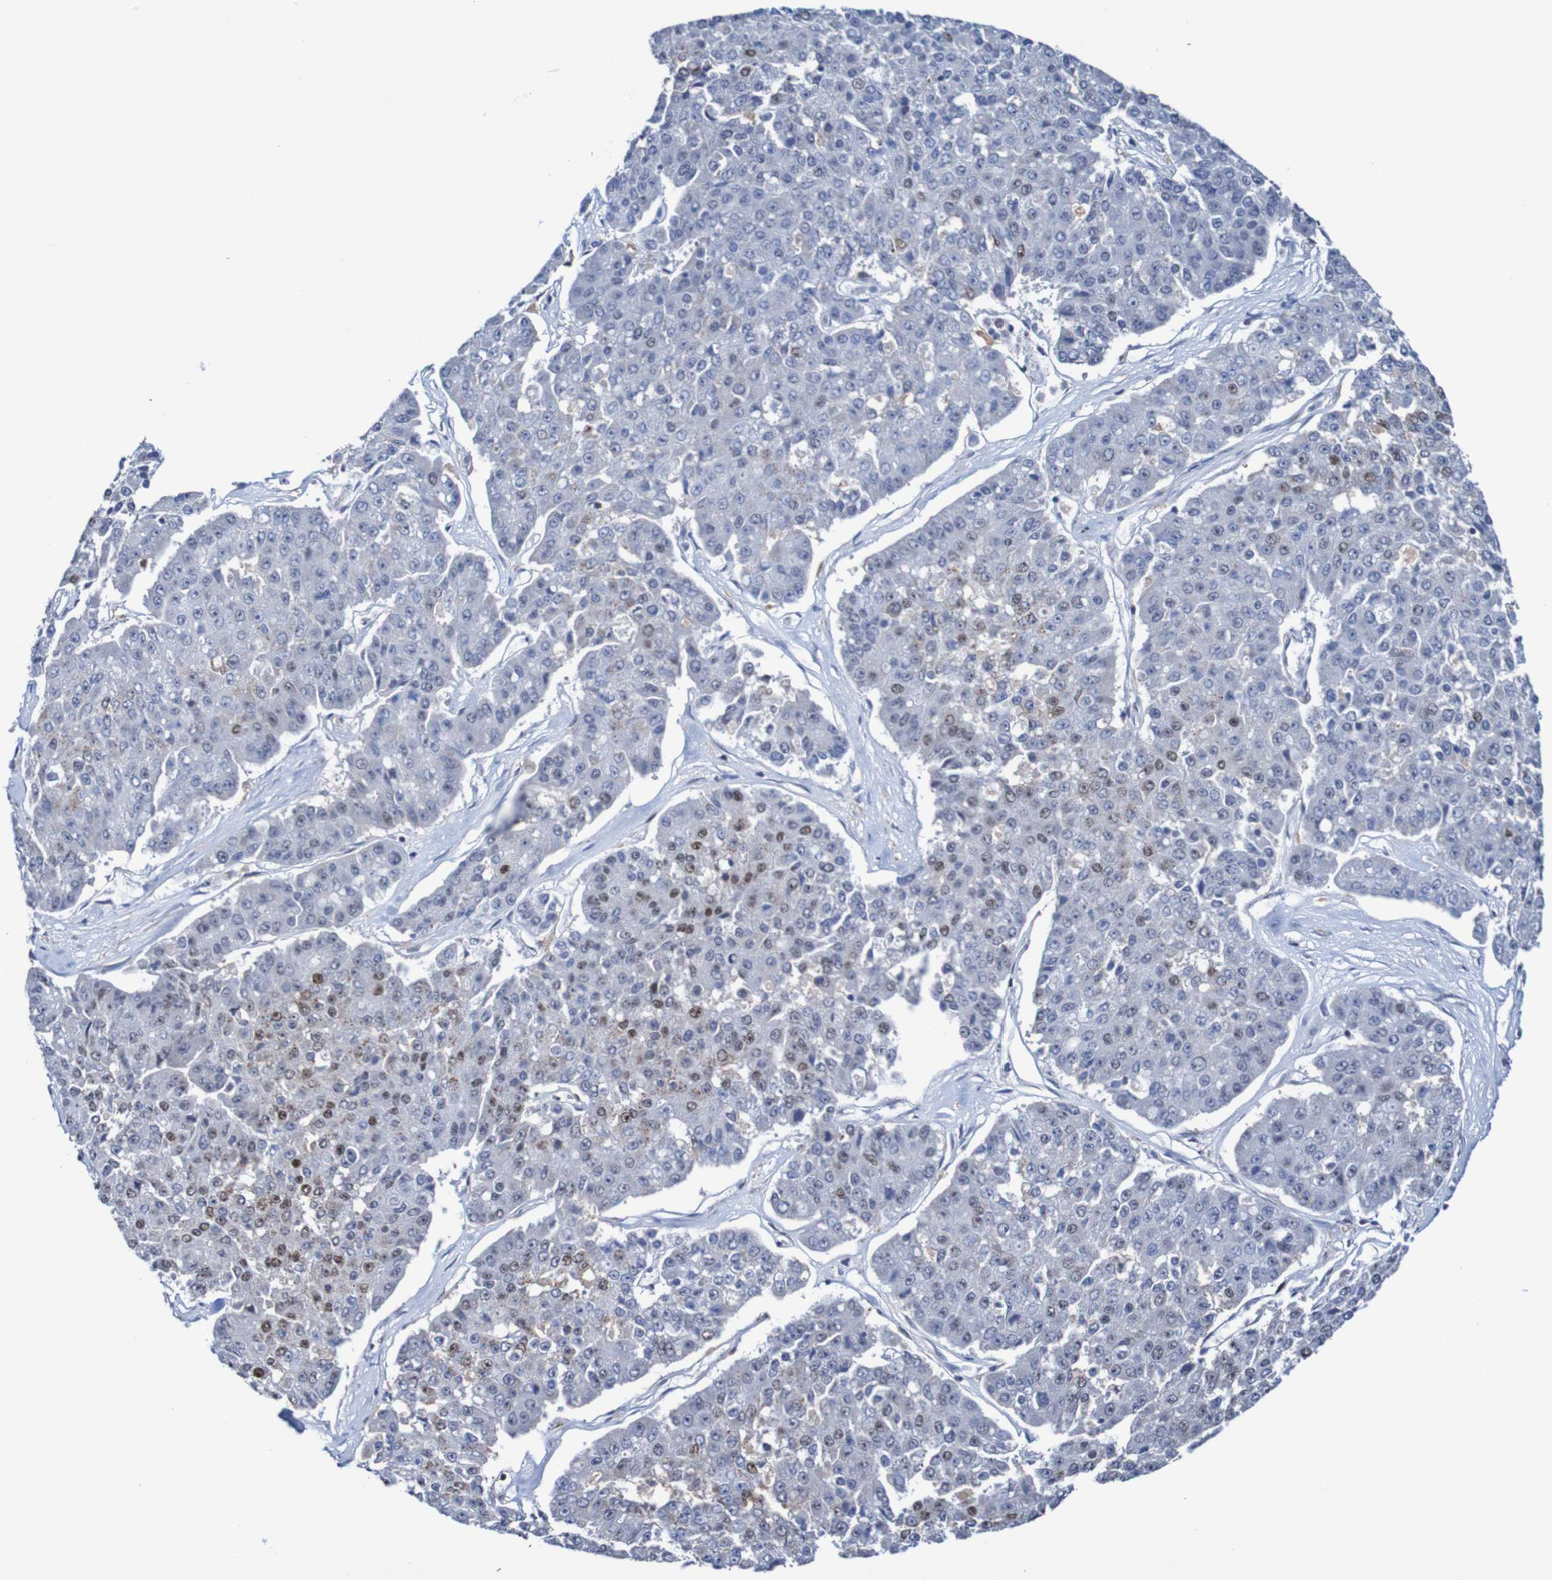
{"staining": {"intensity": "moderate", "quantity": "<25%", "location": "nuclear"}, "tissue": "pancreatic cancer", "cell_type": "Tumor cells", "image_type": "cancer", "snomed": [{"axis": "morphology", "description": "Adenocarcinoma, NOS"}, {"axis": "topography", "description": "Pancreas"}], "caption": "Immunohistochemistry (DAB) staining of human pancreatic cancer demonstrates moderate nuclear protein expression in approximately <25% of tumor cells. (DAB IHC with brightfield microscopy, high magnification).", "gene": "CDC5L", "patient": {"sex": "male", "age": 50}}